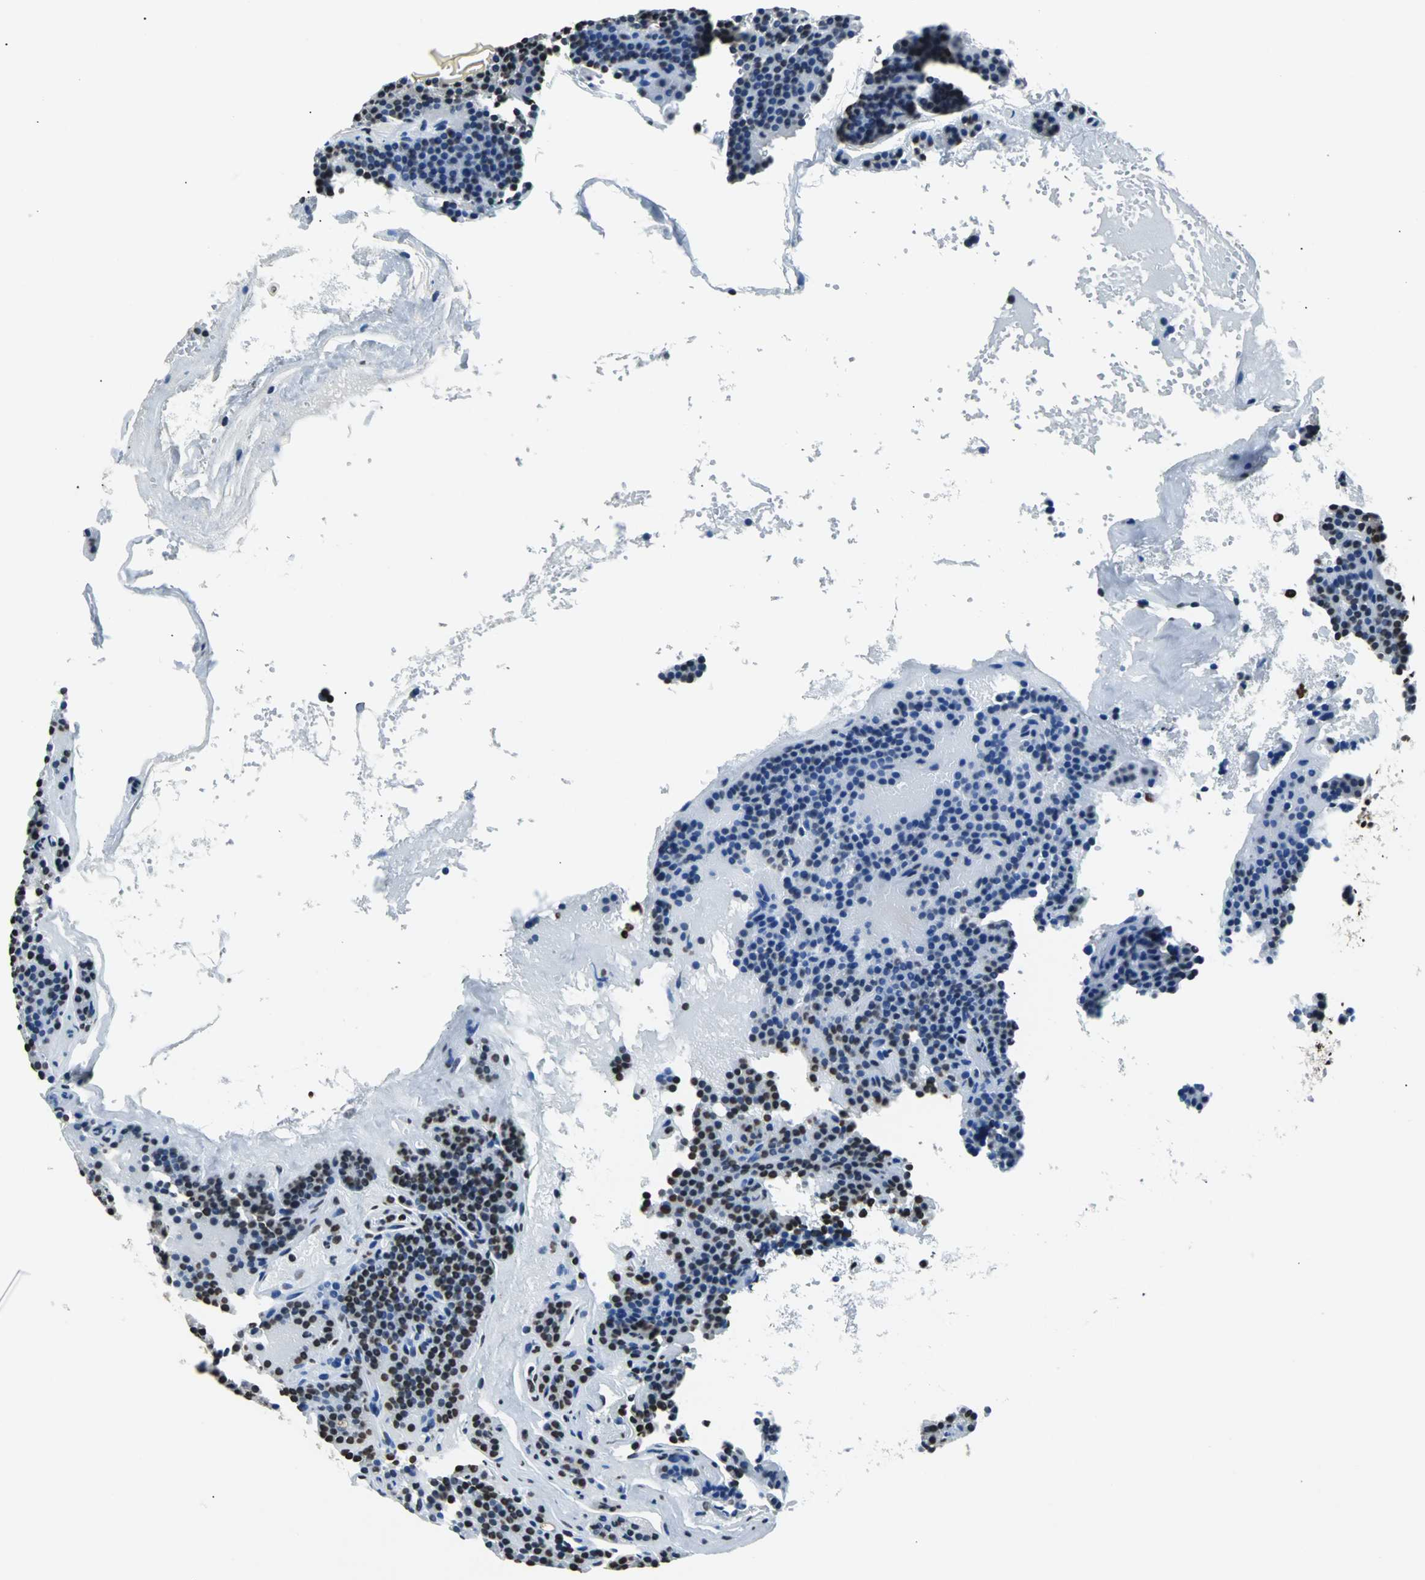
{"staining": {"intensity": "strong", "quantity": "25%-75%", "location": "nuclear"}, "tissue": "parathyroid gland", "cell_type": "Glandular cells", "image_type": "normal", "snomed": [{"axis": "morphology", "description": "Normal tissue, NOS"}, {"axis": "topography", "description": "Parathyroid gland"}], "caption": "A brown stain labels strong nuclear staining of a protein in glandular cells of benign human parathyroid gland.", "gene": "FUBP1", "patient": {"sex": "male", "age": 66}}